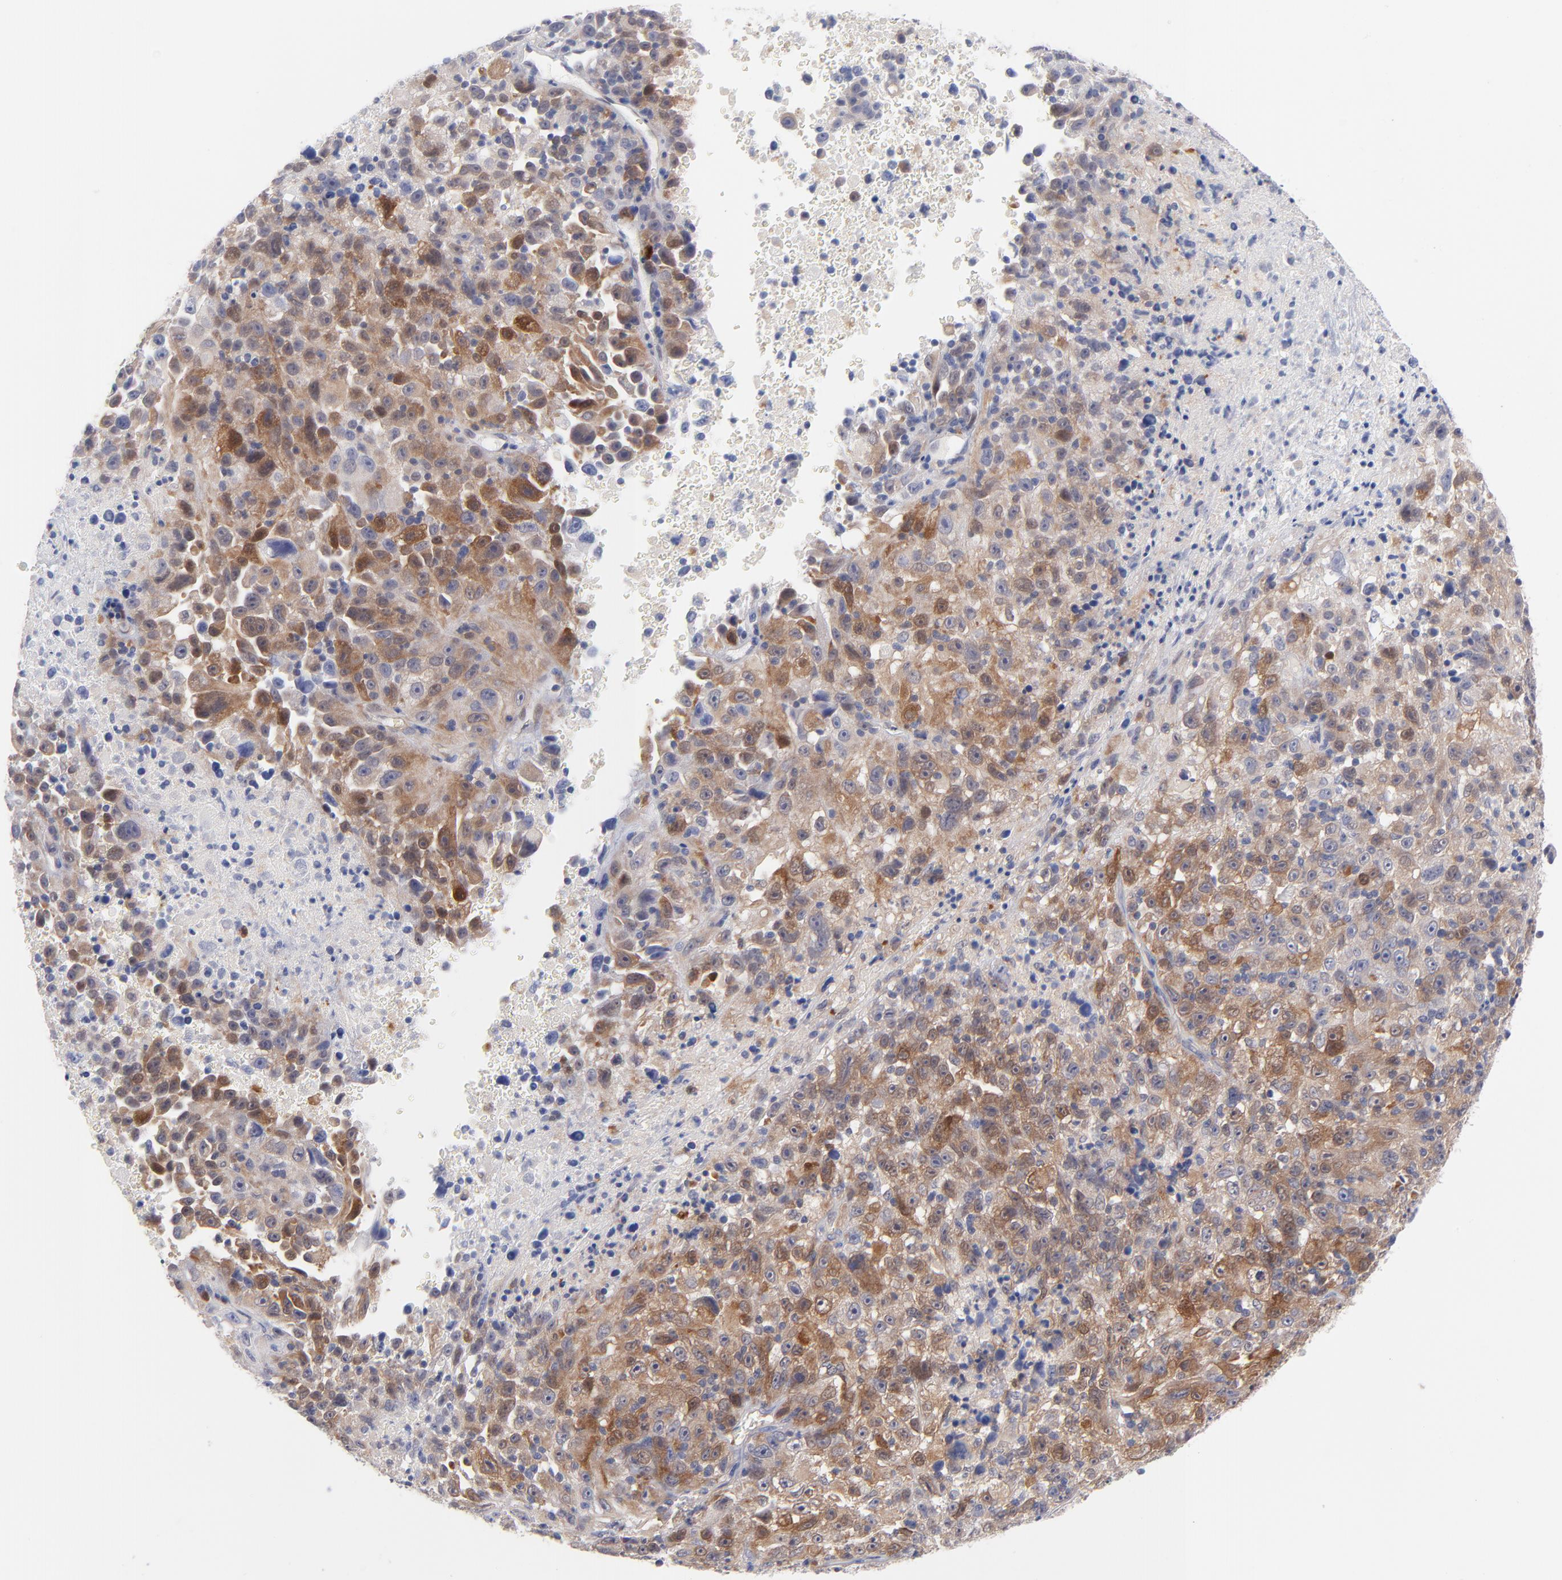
{"staining": {"intensity": "moderate", "quantity": ">75%", "location": "cytoplasmic/membranous"}, "tissue": "melanoma", "cell_type": "Tumor cells", "image_type": "cancer", "snomed": [{"axis": "morphology", "description": "Malignant melanoma, Metastatic site"}, {"axis": "topography", "description": "Cerebral cortex"}], "caption": "Immunohistochemical staining of human malignant melanoma (metastatic site) displays medium levels of moderate cytoplasmic/membranous expression in about >75% of tumor cells.", "gene": "BID", "patient": {"sex": "female", "age": 52}}